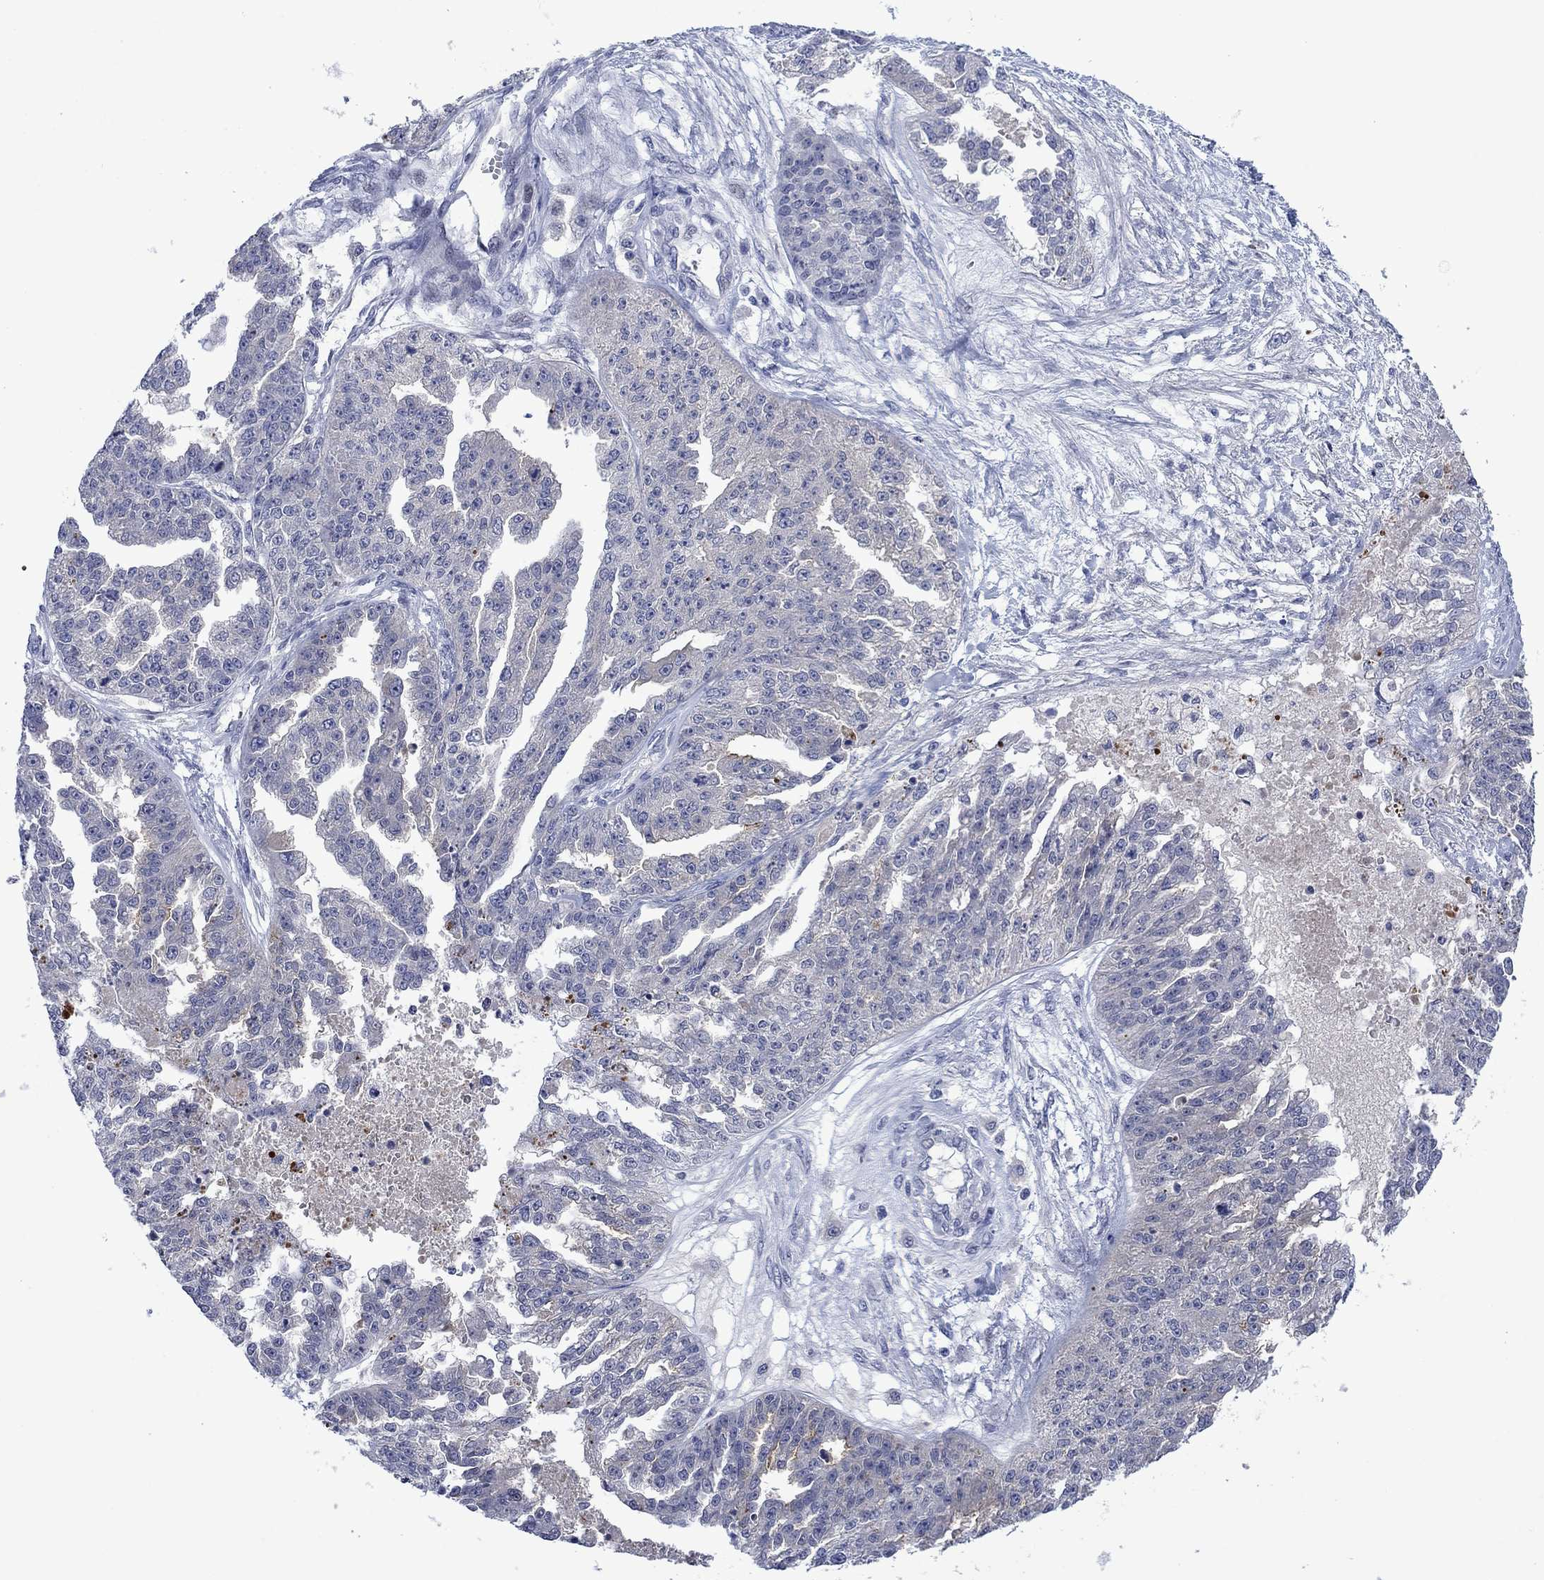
{"staining": {"intensity": "negative", "quantity": "none", "location": "none"}, "tissue": "ovarian cancer", "cell_type": "Tumor cells", "image_type": "cancer", "snomed": [{"axis": "morphology", "description": "Cystadenocarcinoma, serous, NOS"}, {"axis": "topography", "description": "Ovary"}], "caption": "Immunohistochemistry image of human serous cystadenocarcinoma (ovarian) stained for a protein (brown), which demonstrates no staining in tumor cells.", "gene": "AGL", "patient": {"sex": "female", "age": 58}}